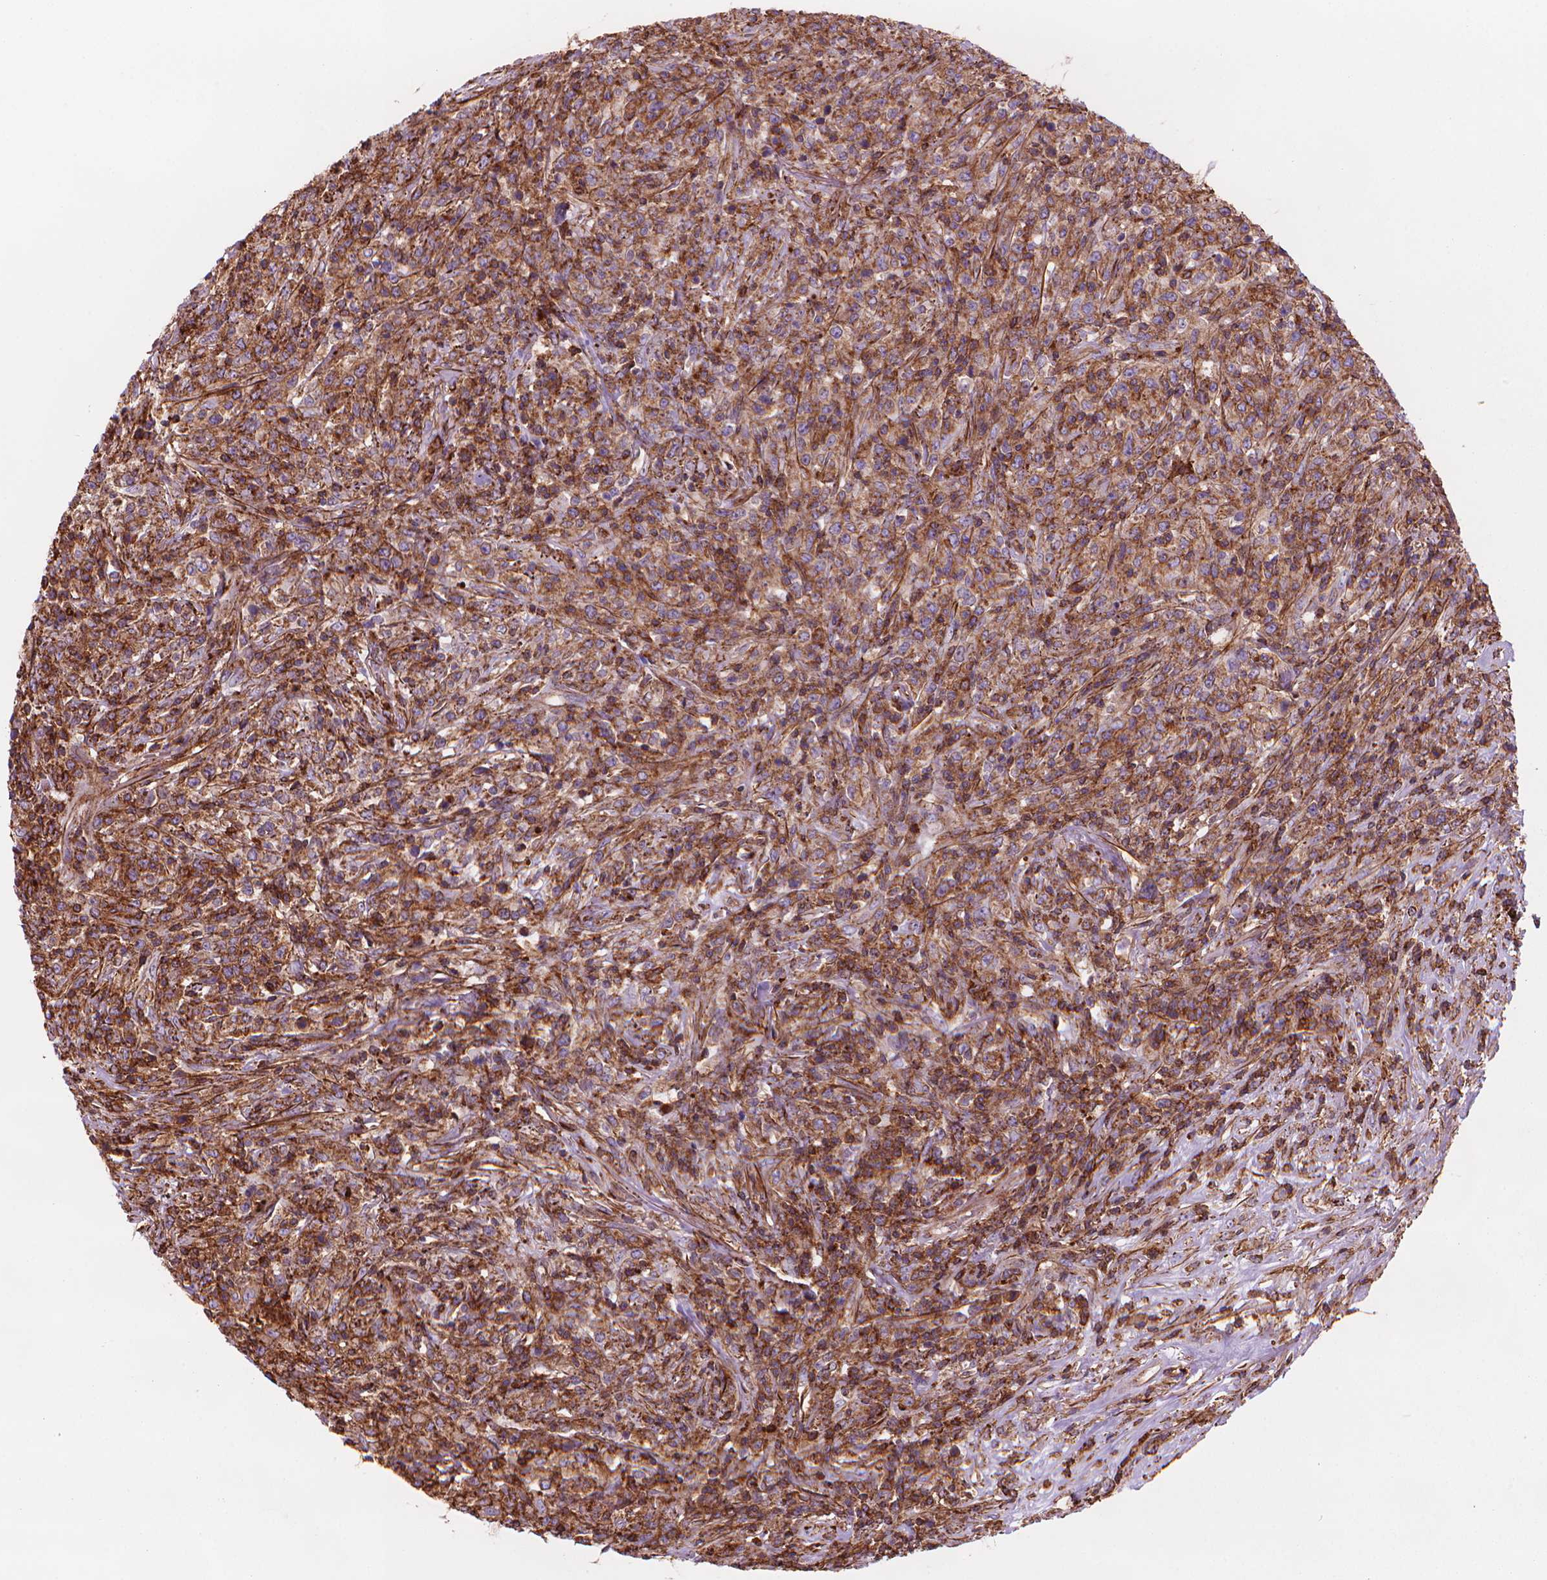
{"staining": {"intensity": "moderate", "quantity": ">75%", "location": "cytoplasmic/membranous"}, "tissue": "lymphoma", "cell_type": "Tumor cells", "image_type": "cancer", "snomed": [{"axis": "morphology", "description": "Malignant lymphoma, non-Hodgkin's type, High grade"}, {"axis": "topography", "description": "Lung"}], "caption": "High-power microscopy captured an immunohistochemistry photomicrograph of malignant lymphoma, non-Hodgkin's type (high-grade), revealing moderate cytoplasmic/membranous positivity in about >75% of tumor cells.", "gene": "PATJ", "patient": {"sex": "male", "age": 79}}